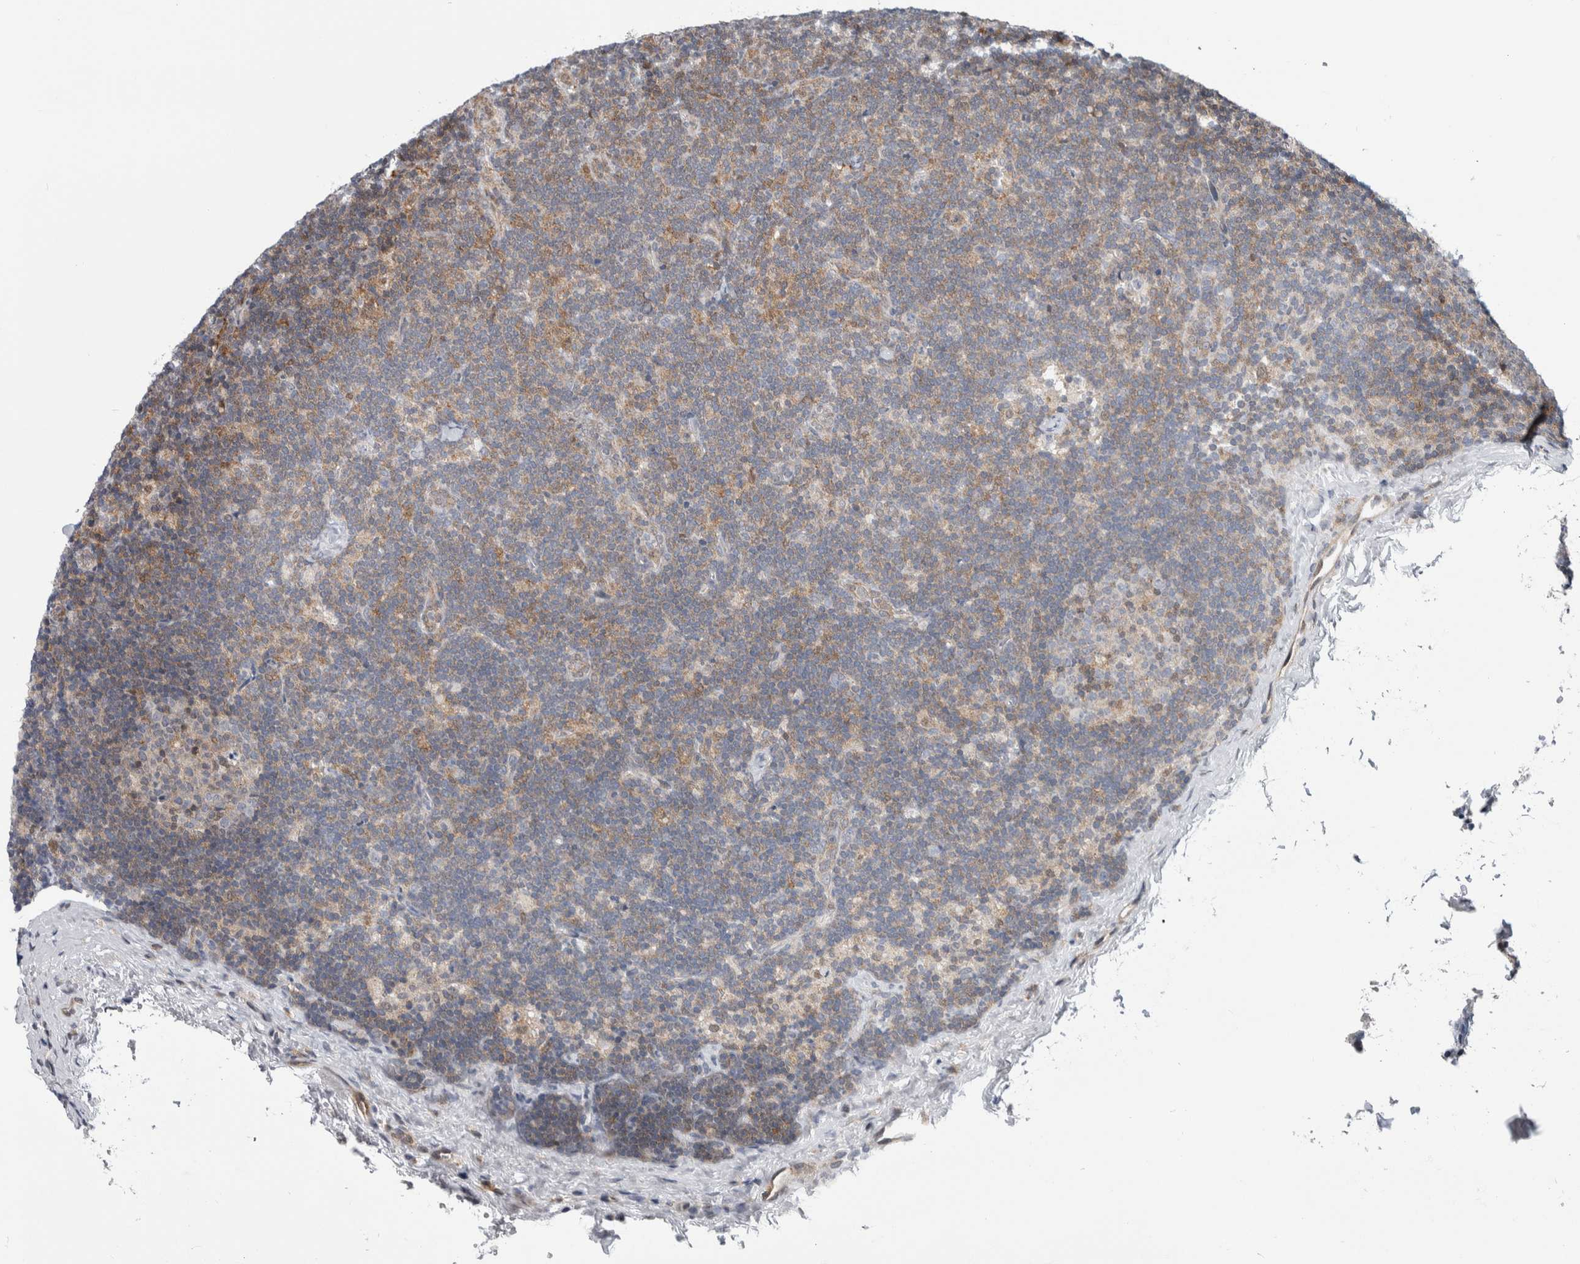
{"staining": {"intensity": "weak", "quantity": "<25%", "location": "cytoplasmic/membranous"}, "tissue": "lymph node", "cell_type": "Germinal center cells", "image_type": "normal", "snomed": [{"axis": "morphology", "description": "Normal tissue, NOS"}, {"axis": "topography", "description": "Lymph node"}], "caption": "The image reveals no staining of germinal center cells in unremarkable lymph node. (Brightfield microscopy of DAB (3,3'-diaminobenzidine) IHC at high magnification).", "gene": "PTPA", "patient": {"sex": "female", "age": 22}}